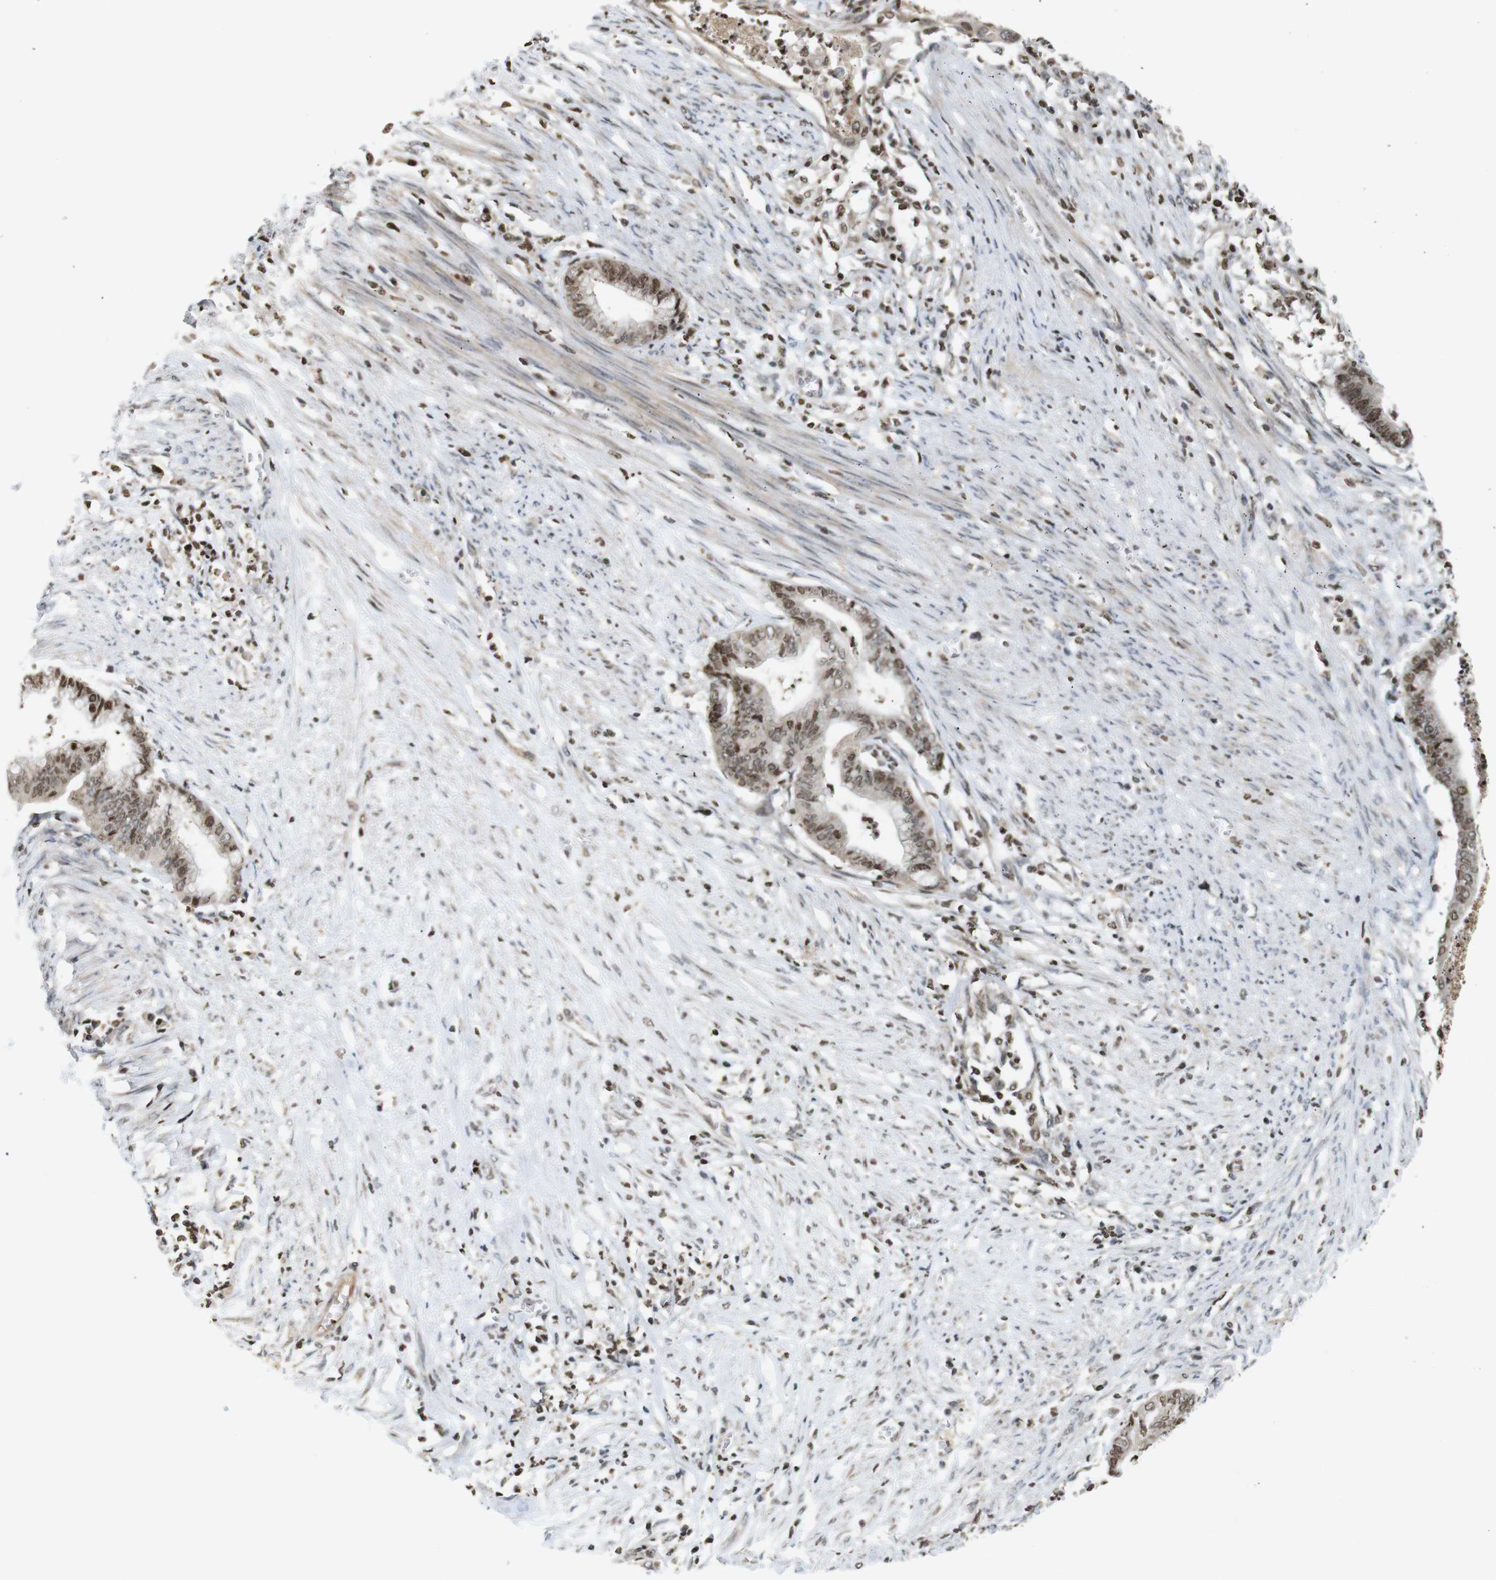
{"staining": {"intensity": "moderate", "quantity": "25%-75%", "location": "nuclear"}, "tissue": "endometrial cancer", "cell_type": "Tumor cells", "image_type": "cancer", "snomed": [{"axis": "morphology", "description": "Necrosis, NOS"}, {"axis": "morphology", "description": "Adenocarcinoma, NOS"}, {"axis": "topography", "description": "Endometrium"}], "caption": "Immunohistochemical staining of human adenocarcinoma (endometrial) reveals medium levels of moderate nuclear protein staining in about 25%-75% of tumor cells. (Brightfield microscopy of DAB IHC at high magnification).", "gene": "MBD1", "patient": {"sex": "female", "age": 79}}